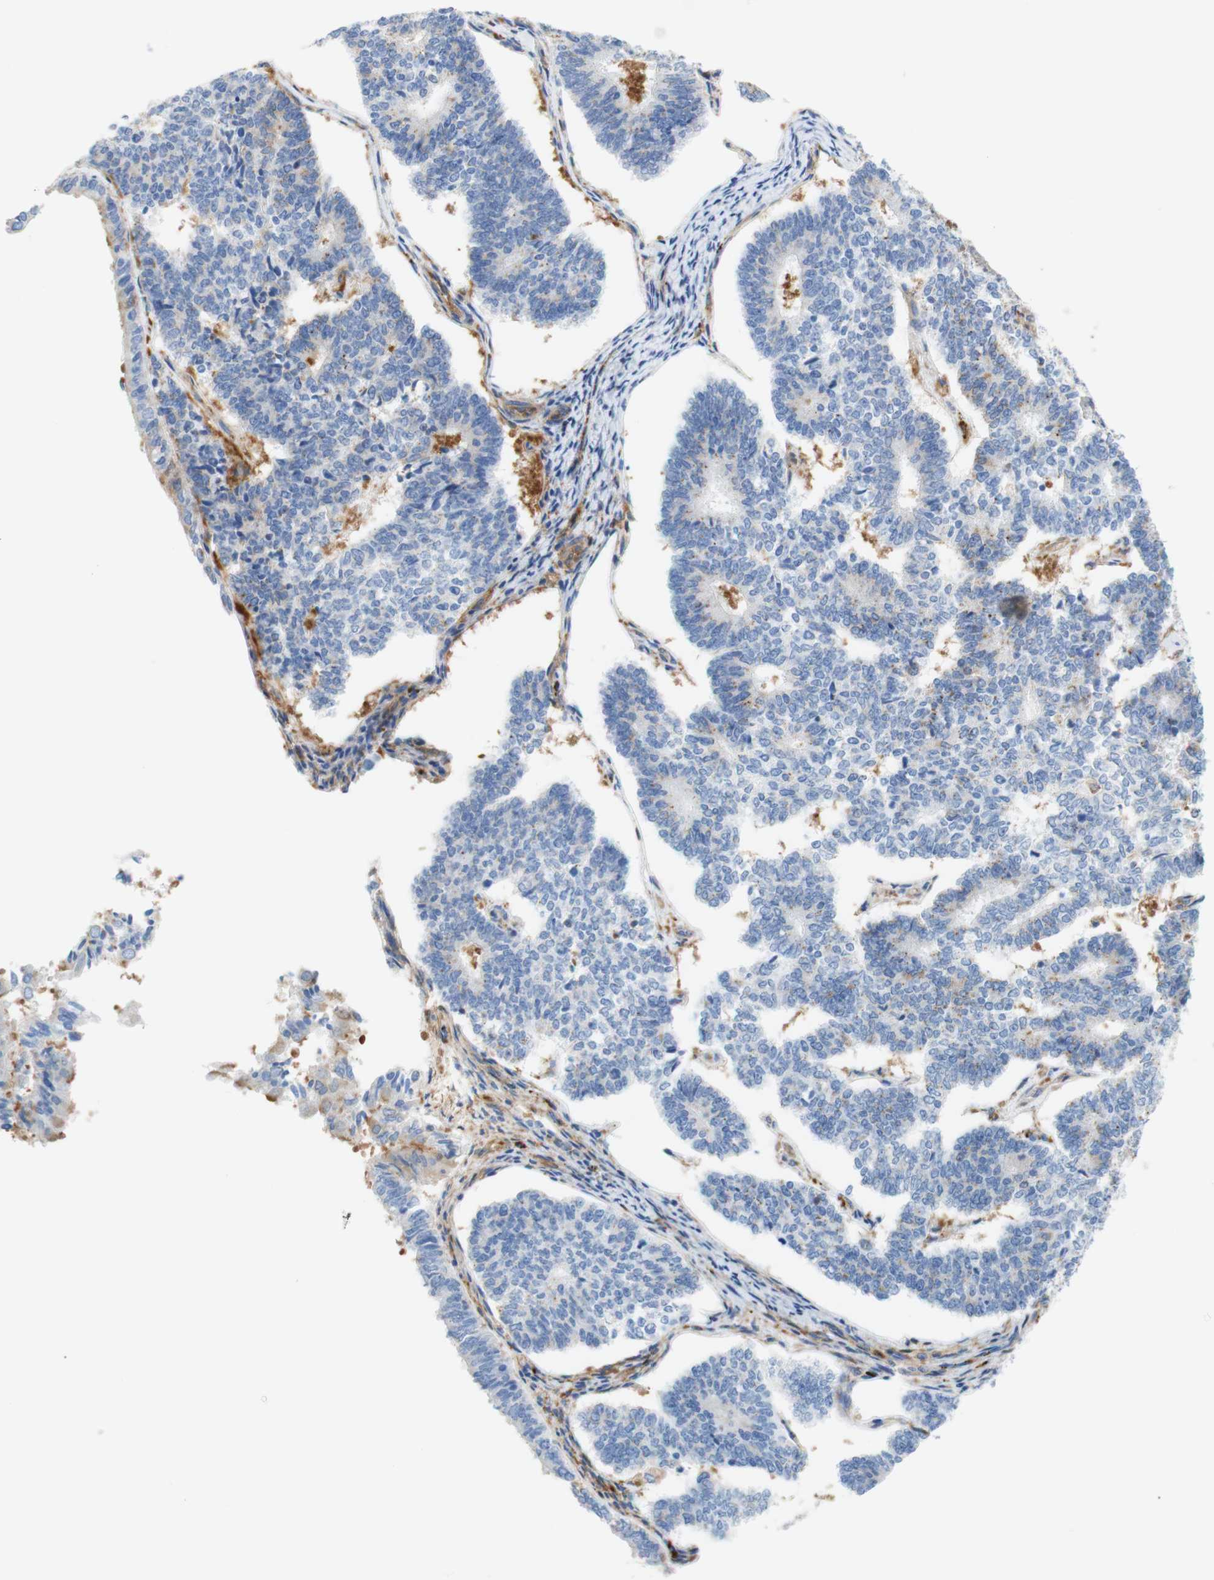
{"staining": {"intensity": "negative", "quantity": "none", "location": "none"}, "tissue": "endometrial cancer", "cell_type": "Tumor cells", "image_type": "cancer", "snomed": [{"axis": "morphology", "description": "Adenocarcinoma, NOS"}, {"axis": "topography", "description": "Endometrium"}], "caption": "There is no significant positivity in tumor cells of endometrial cancer (adenocarcinoma). Nuclei are stained in blue.", "gene": "STOM", "patient": {"sex": "female", "age": 70}}